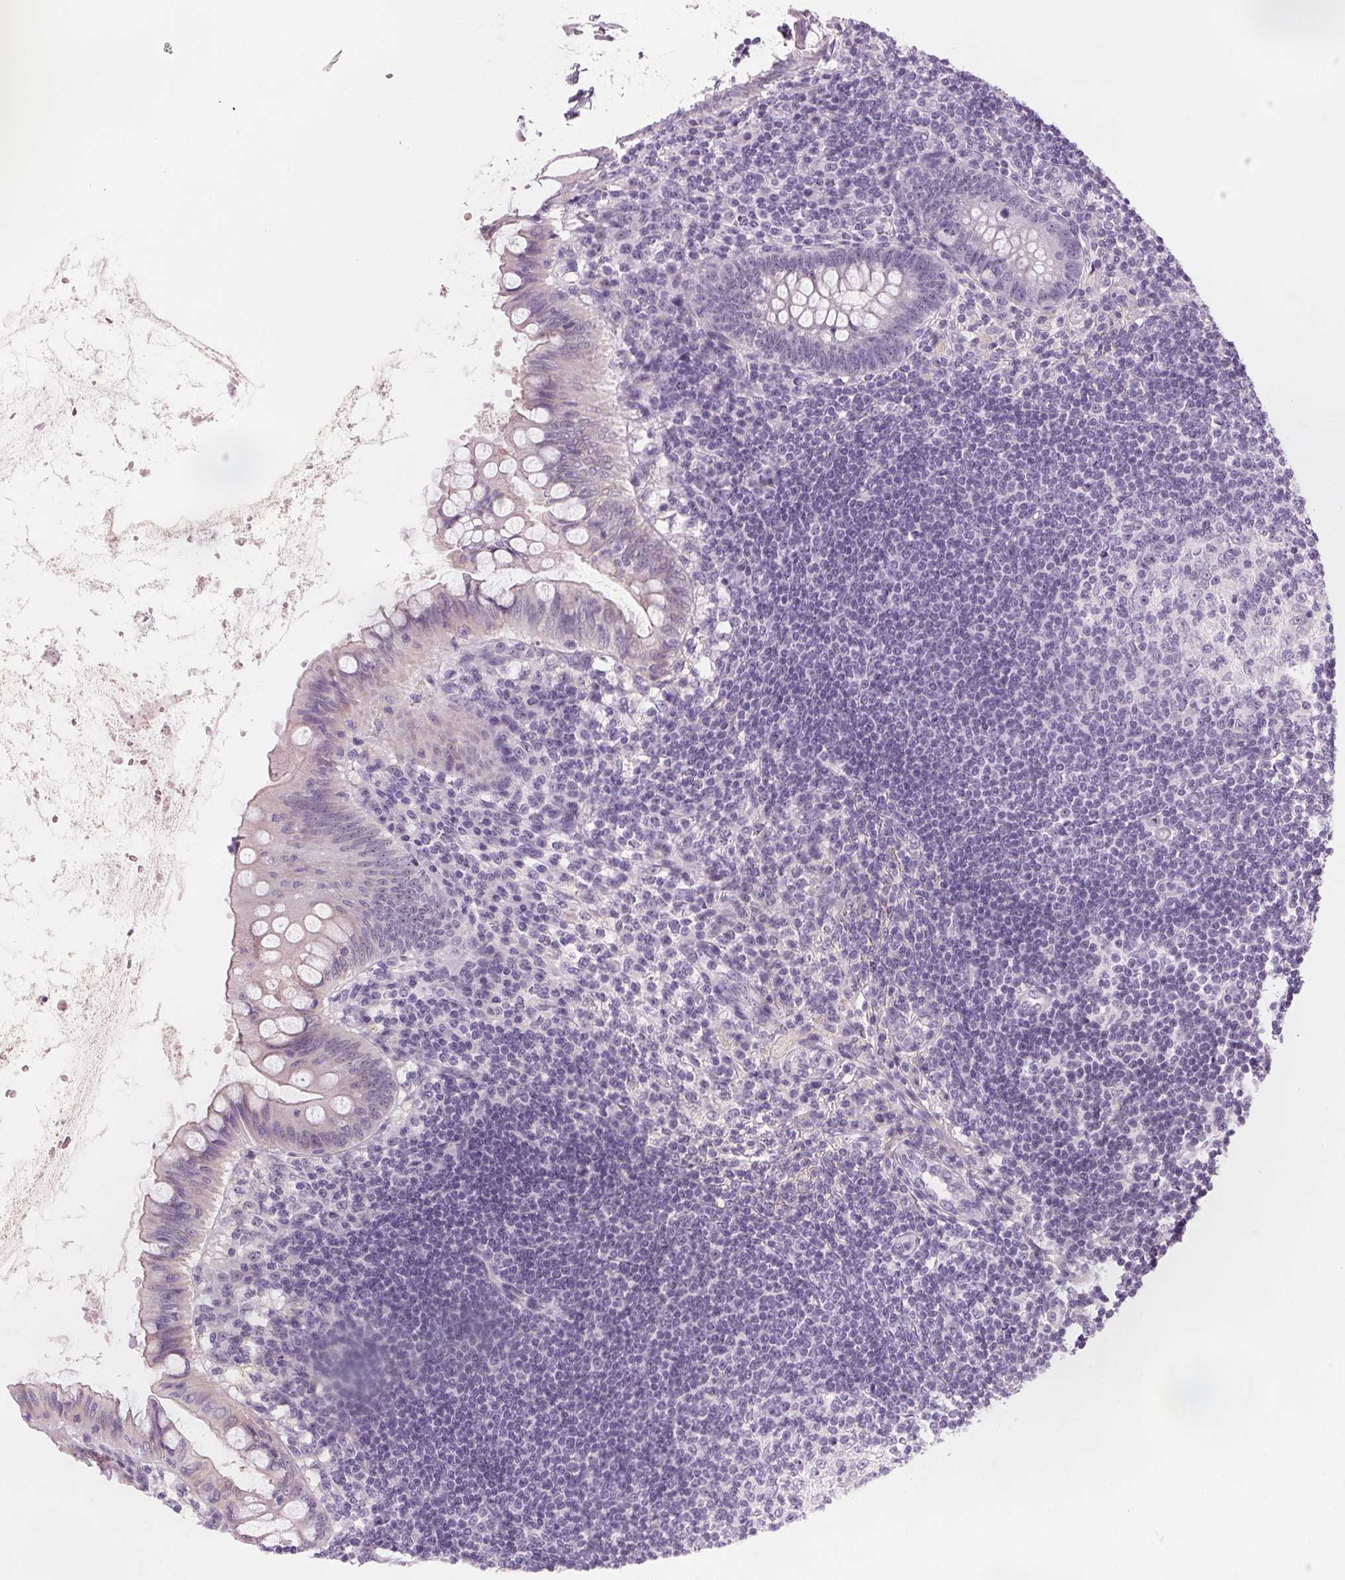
{"staining": {"intensity": "moderate", "quantity": "25%-75%", "location": "cytoplasmic/membranous,nuclear"}, "tissue": "appendix", "cell_type": "Glandular cells", "image_type": "normal", "snomed": [{"axis": "morphology", "description": "Normal tissue, NOS"}, {"axis": "topography", "description": "Appendix"}], "caption": "A medium amount of moderate cytoplasmic/membranous,nuclear staining is seen in approximately 25%-75% of glandular cells in benign appendix.", "gene": "DNTTIP2", "patient": {"sex": "female", "age": 57}}